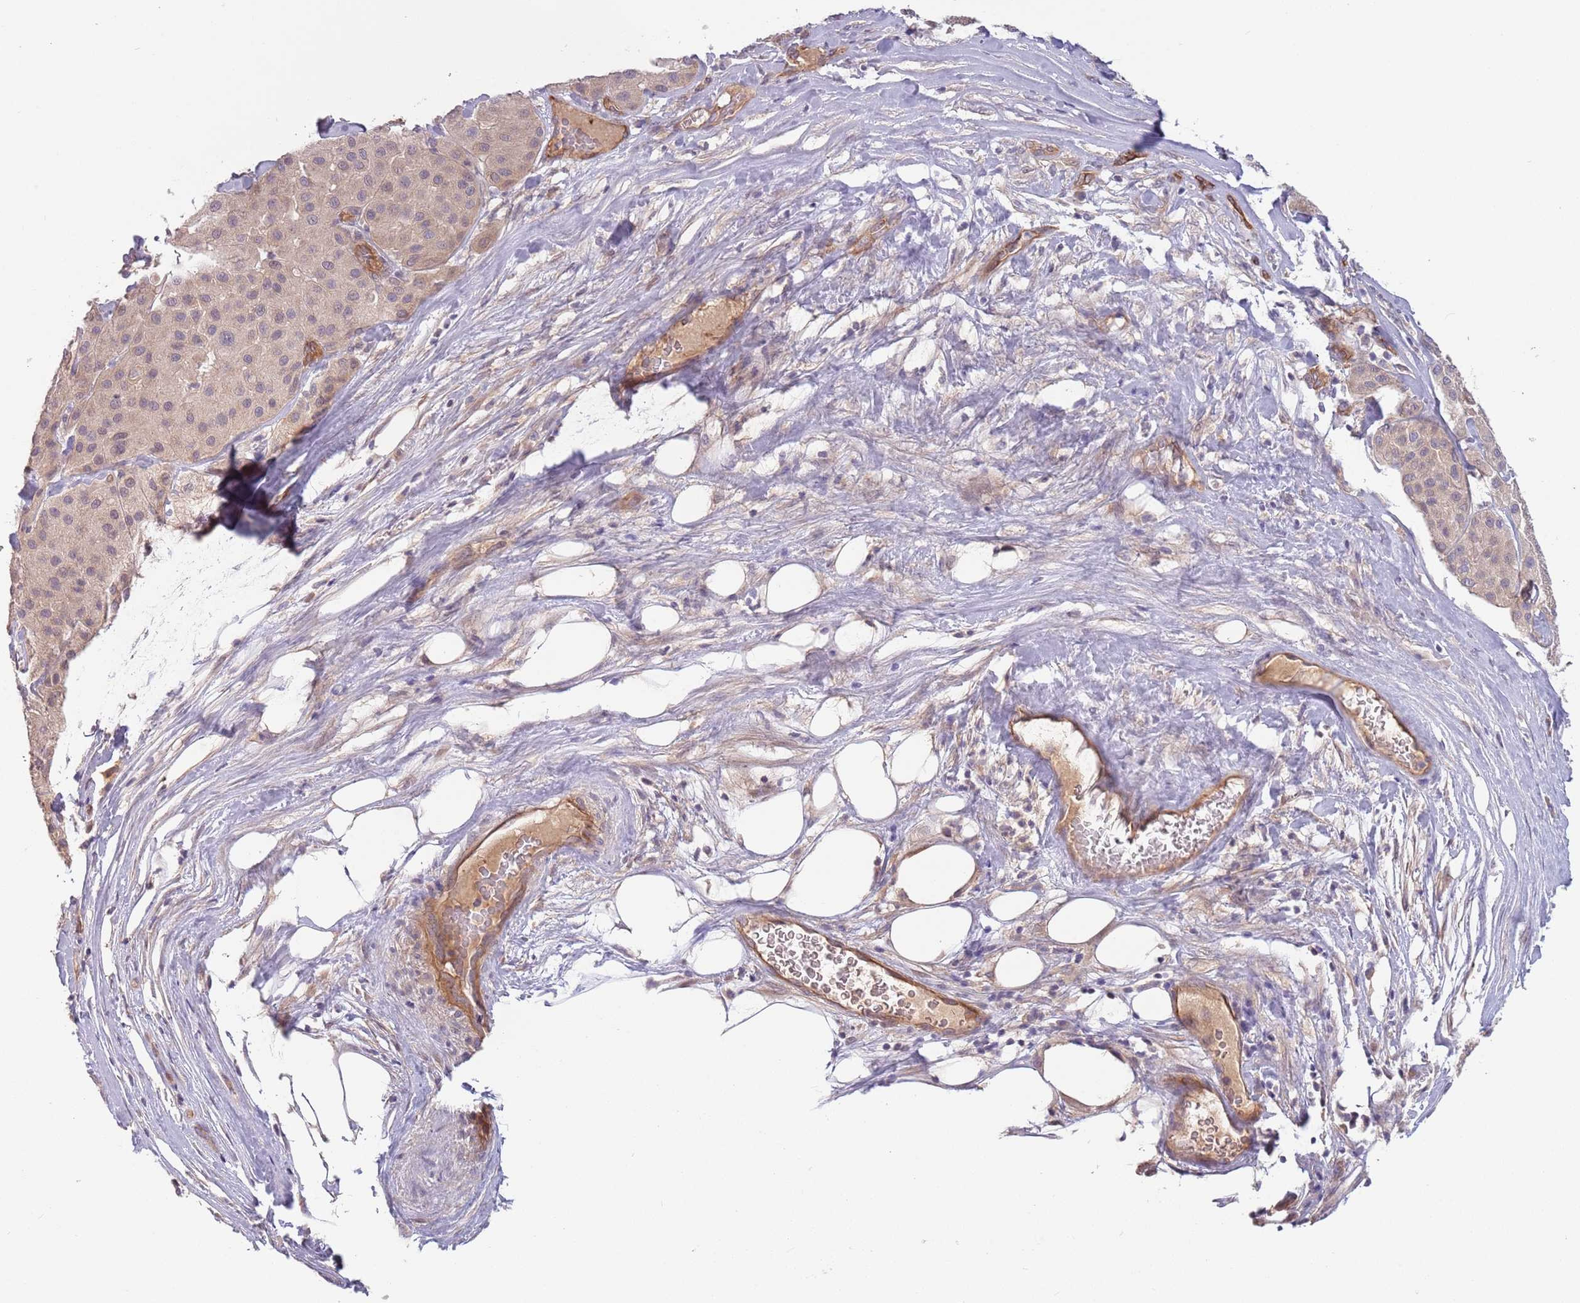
{"staining": {"intensity": "negative", "quantity": "none", "location": "none"}, "tissue": "melanoma", "cell_type": "Tumor cells", "image_type": "cancer", "snomed": [{"axis": "morphology", "description": "Malignant melanoma, Metastatic site"}, {"axis": "topography", "description": "Smooth muscle"}], "caption": "Protein analysis of melanoma displays no significant staining in tumor cells.", "gene": "SAV1", "patient": {"sex": "male", "age": 41}}